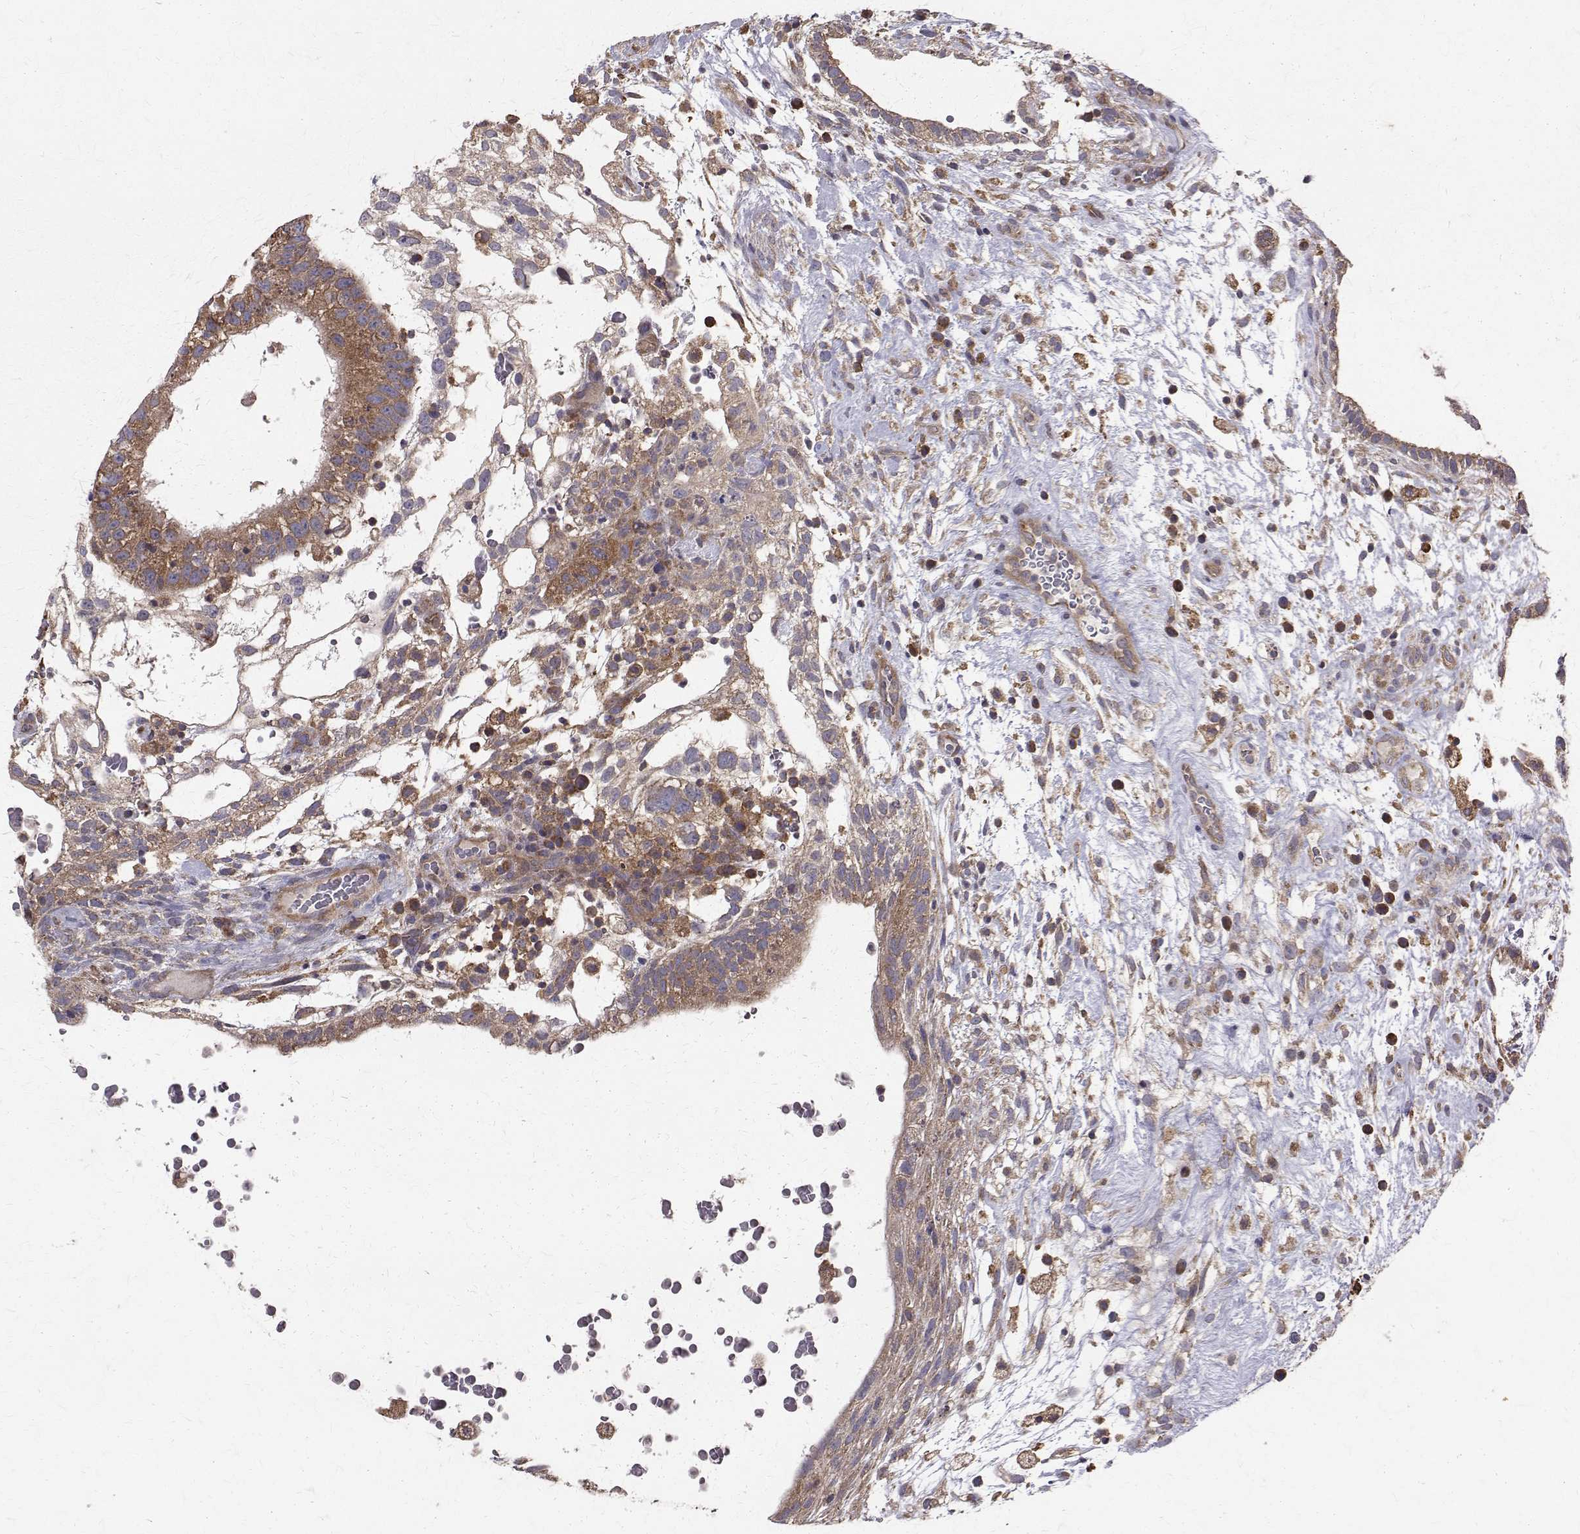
{"staining": {"intensity": "moderate", "quantity": ">75%", "location": "cytoplasmic/membranous"}, "tissue": "testis cancer", "cell_type": "Tumor cells", "image_type": "cancer", "snomed": [{"axis": "morphology", "description": "Normal tissue, NOS"}, {"axis": "morphology", "description": "Carcinoma, Embryonal, NOS"}, {"axis": "topography", "description": "Testis"}], "caption": "Immunohistochemistry (IHC) image of neoplastic tissue: testis cancer stained using immunohistochemistry demonstrates medium levels of moderate protein expression localized specifically in the cytoplasmic/membranous of tumor cells, appearing as a cytoplasmic/membranous brown color.", "gene": "FARSB", "patient": {"sex": "male", "age": 32}}